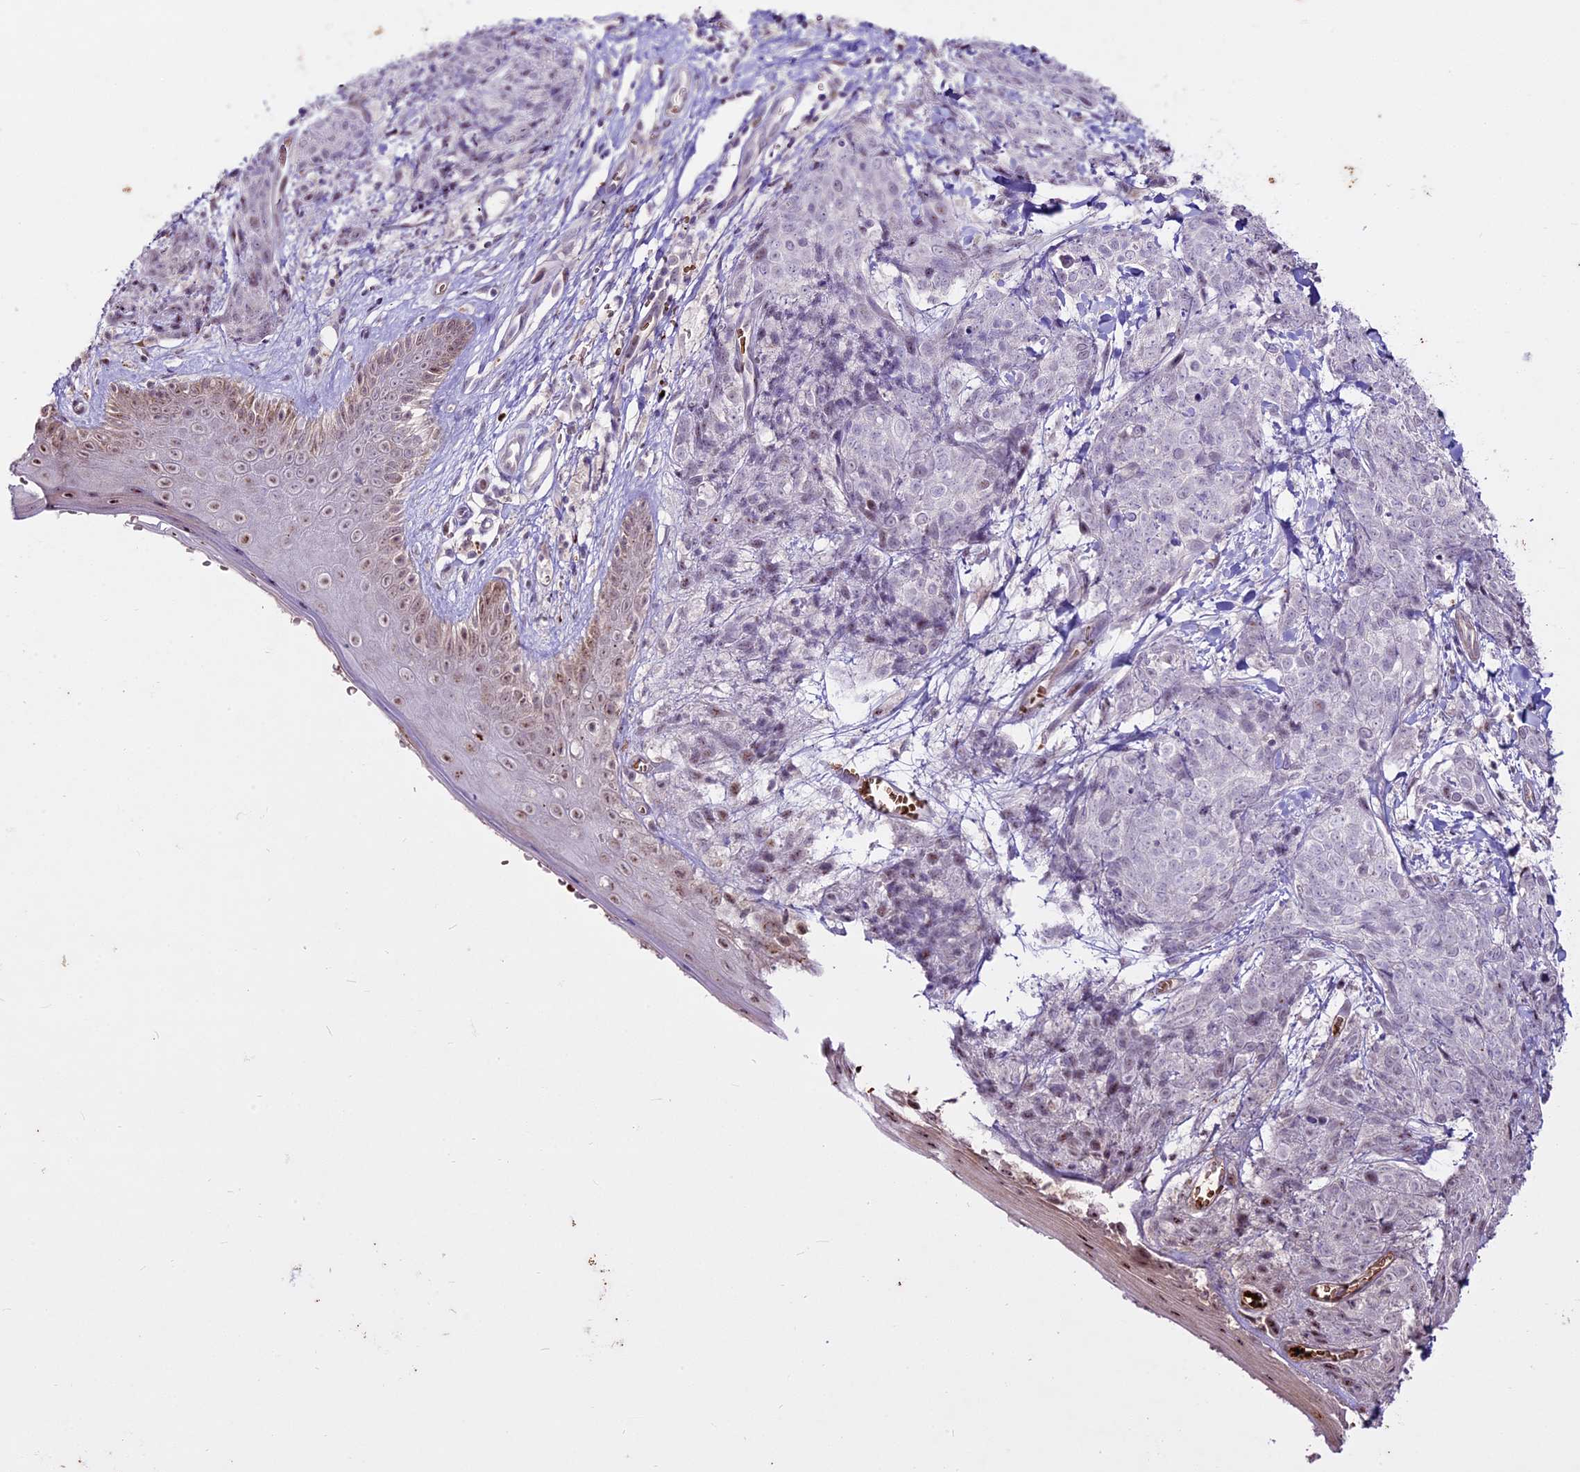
{"staining": {"intensity": "negative", "quantity": "none", "location": "none"}, "tissue": "skin cancer", "cell_type": "Tumor cells", "image_type": "cancer", "snomed": [{"axis": "morphology", "description": "Squamous cell carcinoma, NOS"}, {"axis": "topography", "description": "Skin"}, {"axis": "topography", "description": "Vulva"}], "caption": "Immunohistochemistry of skin cancer exhibits no positivity in tumor cells.", "gene": "SUSD3", "patient": {"sex": "female", "age": 85}}